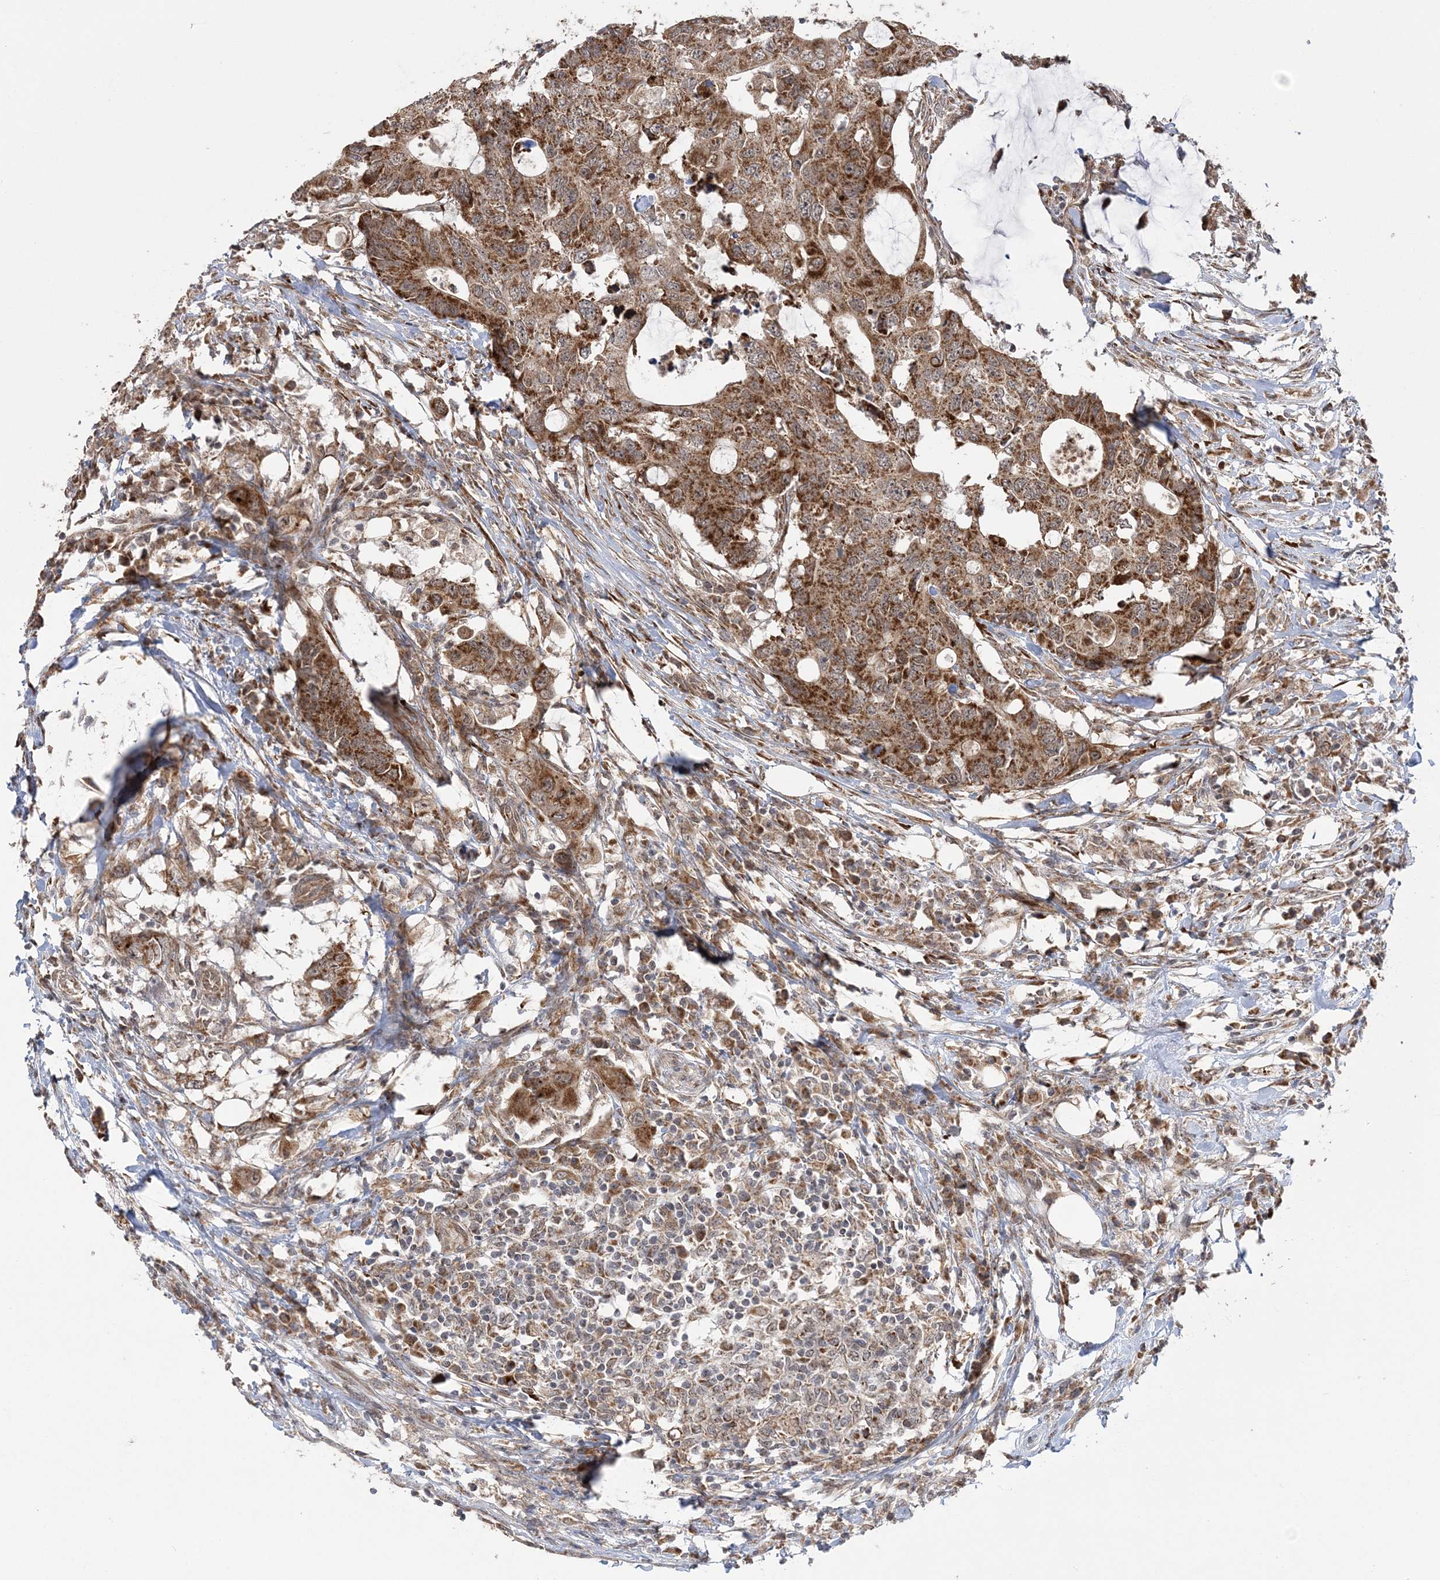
{"staining": {"intensity": "strong", "quantity": ">75%", "location": "cytoplasmic/membranous"}, "tissue": "colorectal cancer", "cell_type": "Tumor cells", "image_type": "cancer", "snomed": [{"axis": "morphology", "description": "Adenocarcinoma, NOS"}, {"axis": "topography", "description": "Colon"}], "caption": "Immunohistochemistry (IHC) micrograph of adenocarcinoma (colorectal) stained for a protein (brown), which reveals high levels of strong cytoplasmic/membranous positivity in approximately >75% of tumor cells.", "gene": "MRPL47", "patient": {"sex": "male", "age": 71}}